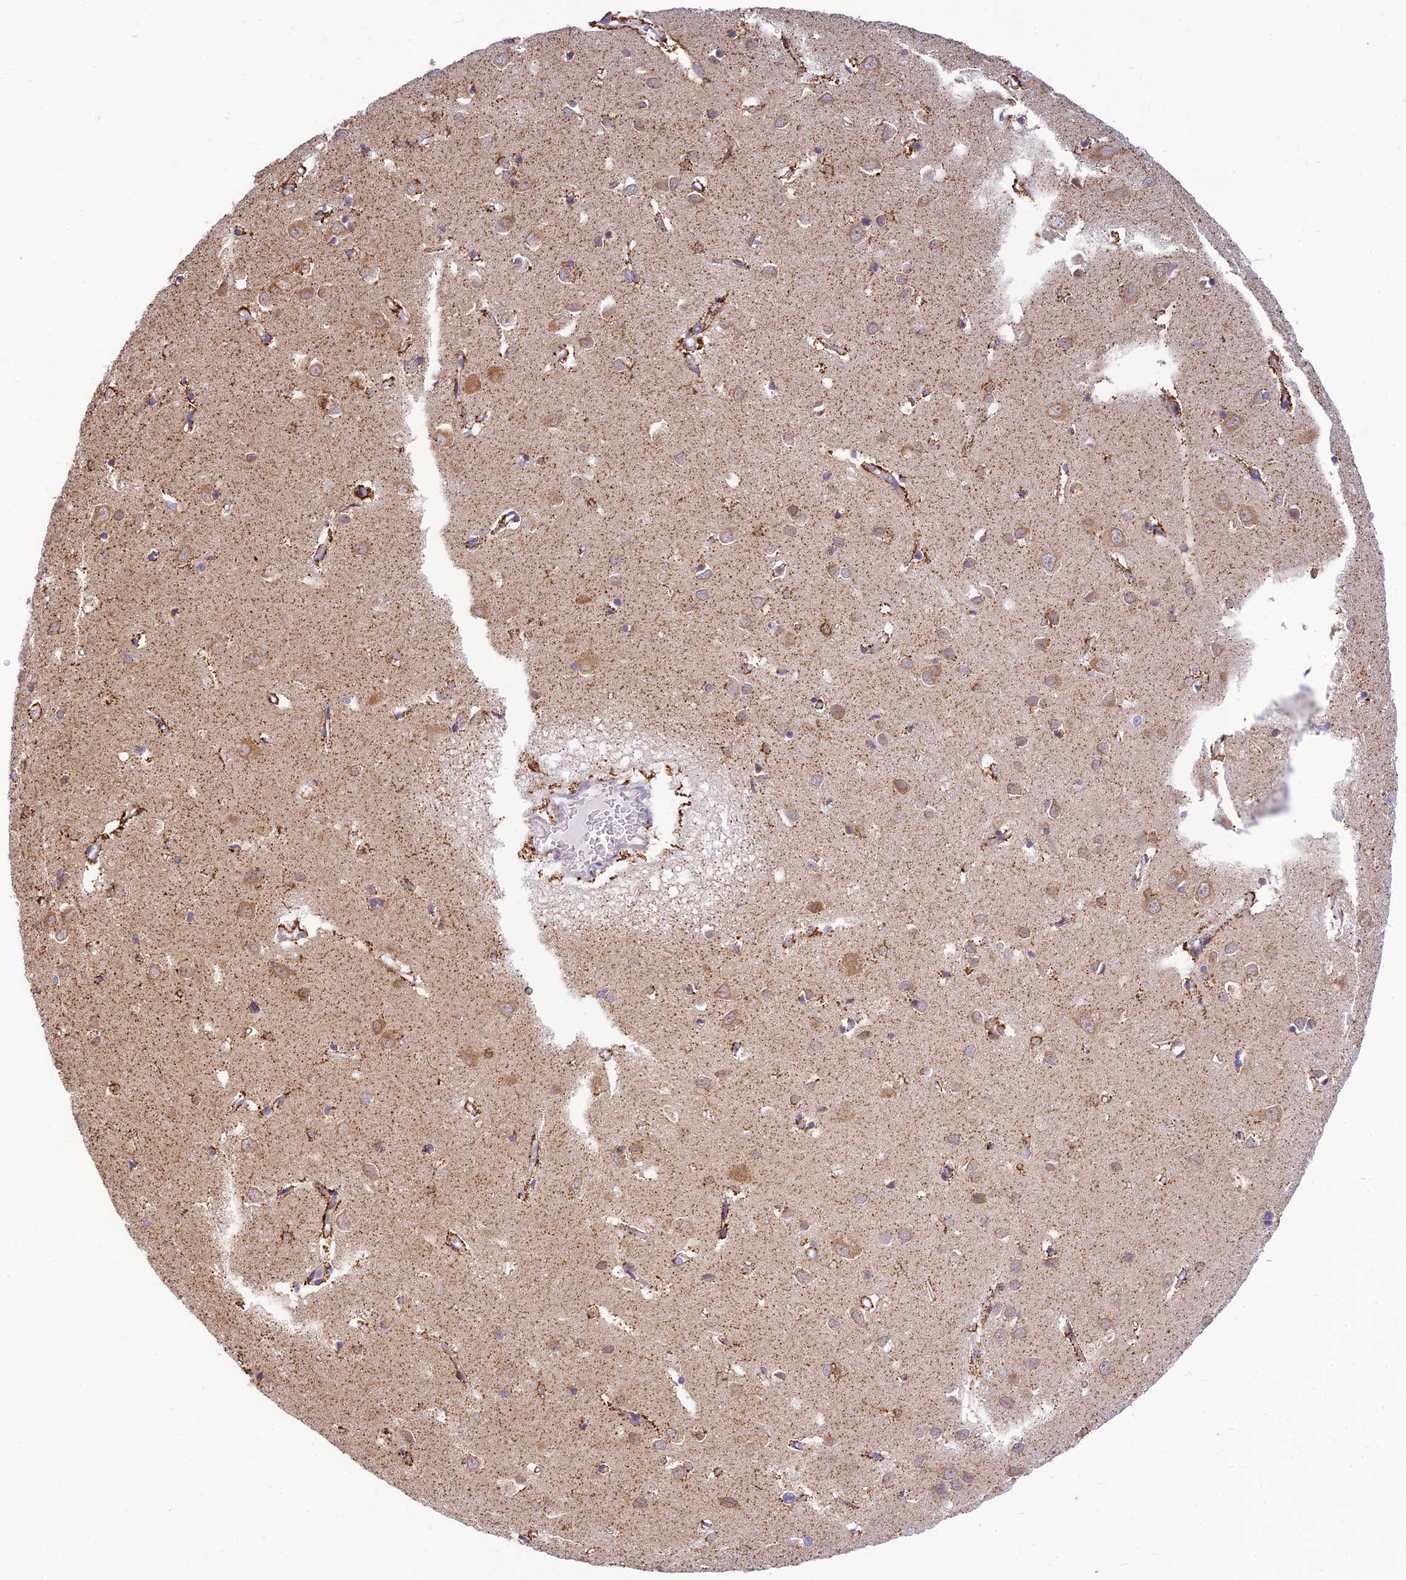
{"staining": {"intensity": "negative", "quantity": "none", "location": "none"}, "tissue": "cerebral cortex", "cell_type": "Endothelial cells", "image_type": "normal", "snomed": [{"axis": "morphology", "description": "Normal tissue, NOS"}, {"axis": "topography", "description": "Cerebral cortex"}], "caption": "Immunohistochemical staining of unremarkable cerebral cortex reveals no significant expression in endothelial cells. (Immunohistochemistry (ihc), brightfield microscopy, high magnification).", "gene": "HOOK2", "patient": {"sex": "female", "age": 64}}